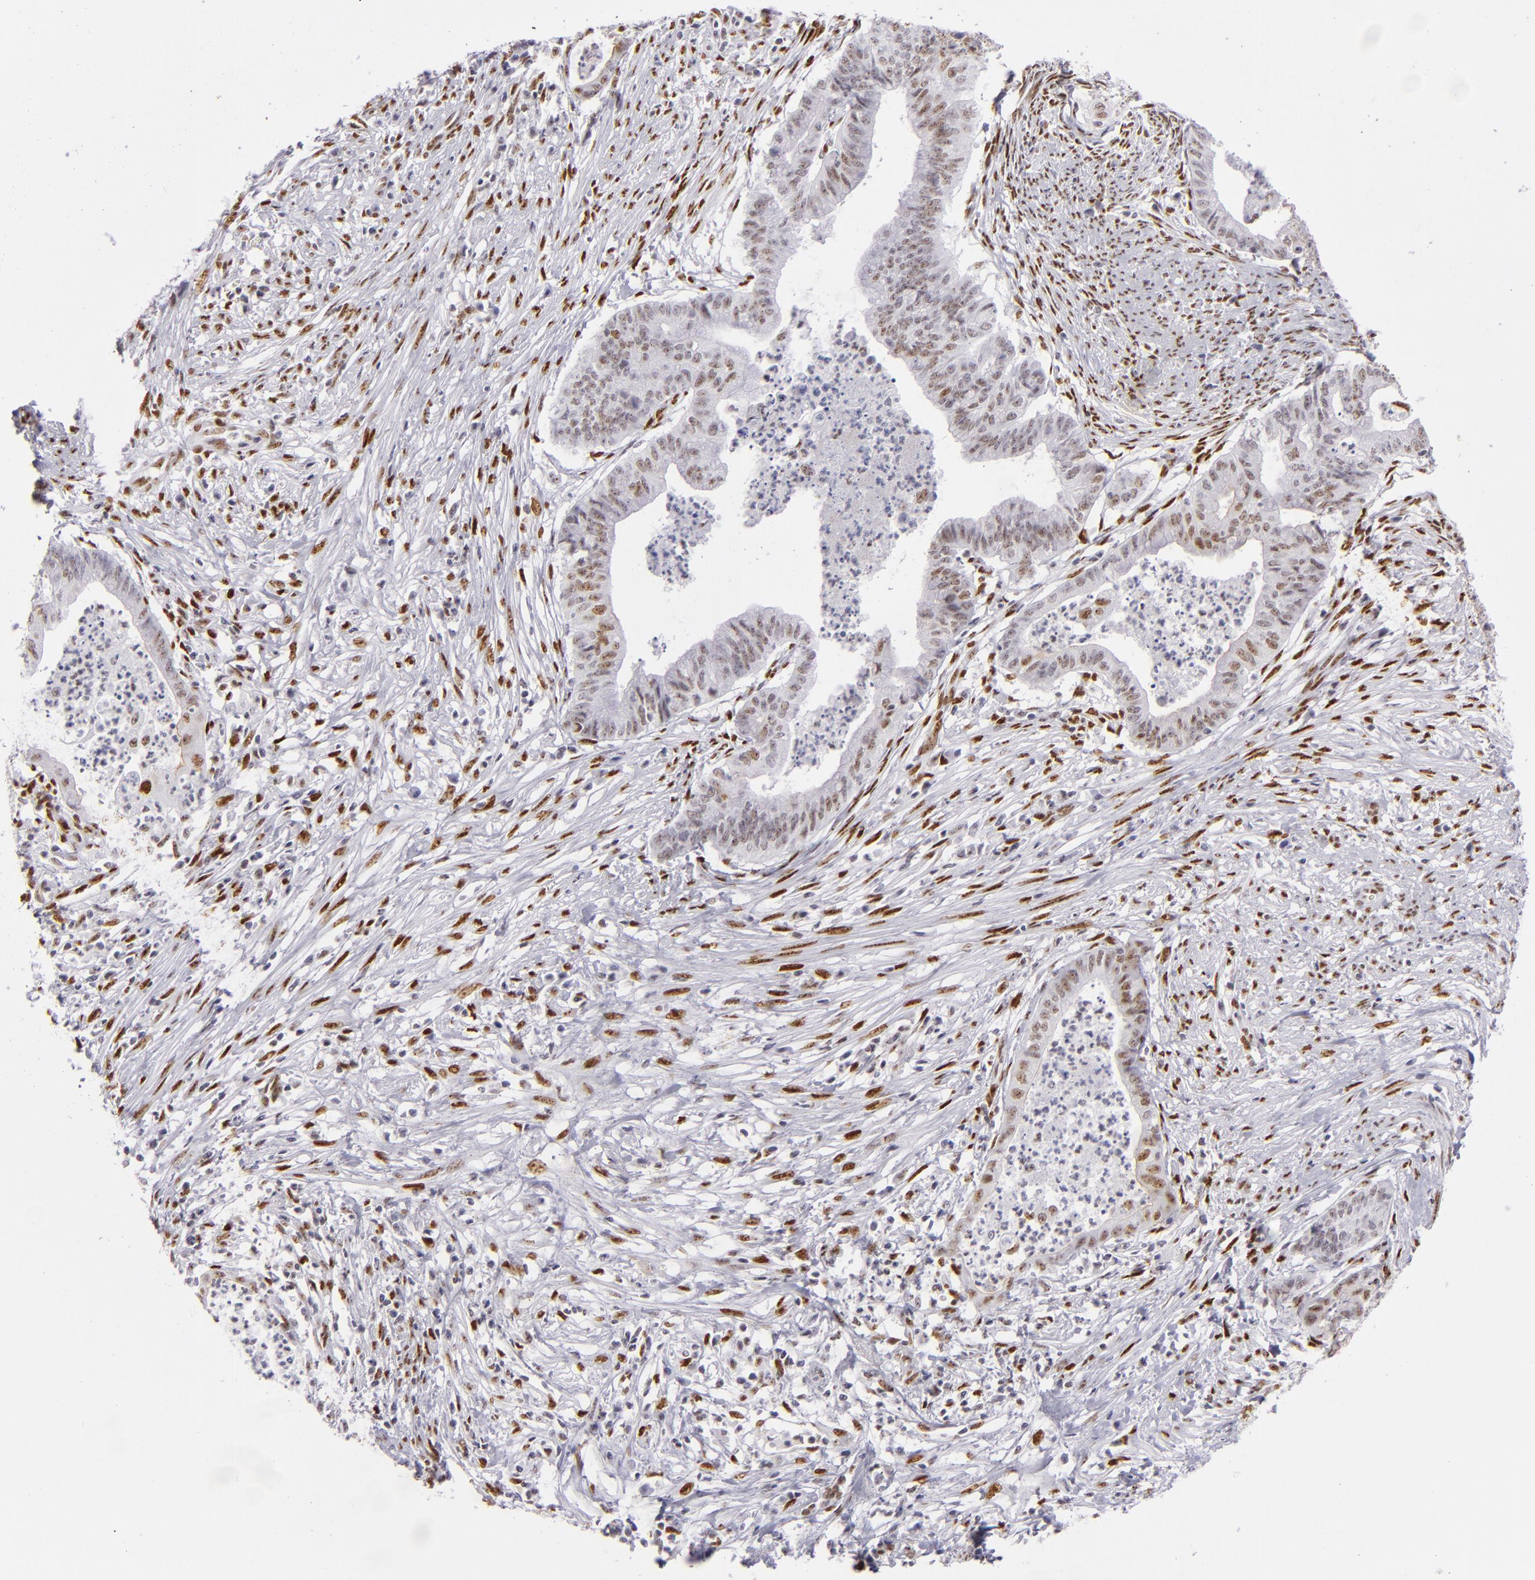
{"staining": {"intensity": "moderate", "quantity": "25%-75%", "location": "nuclear"}, "tissue": "endometrial cancer", "cell_type": "Tumor cells", "image_type": "cancer", "snomed": [{"axis": "morphology", "description": "Necrosis, NOS"}, {"axis": "morphology", "description": "Adenocarcinoma, NOS"}, {"axis": "topography", "description": "Endometrium"}], "caption": "Moderate nuclear staining for a protein is present in about 25%-75% of tumor cells of endometrial cancer (adenocarcinoma) using IHC.", "gene": "TOP3A", "patient": {"sex": "female", "age": 79}}